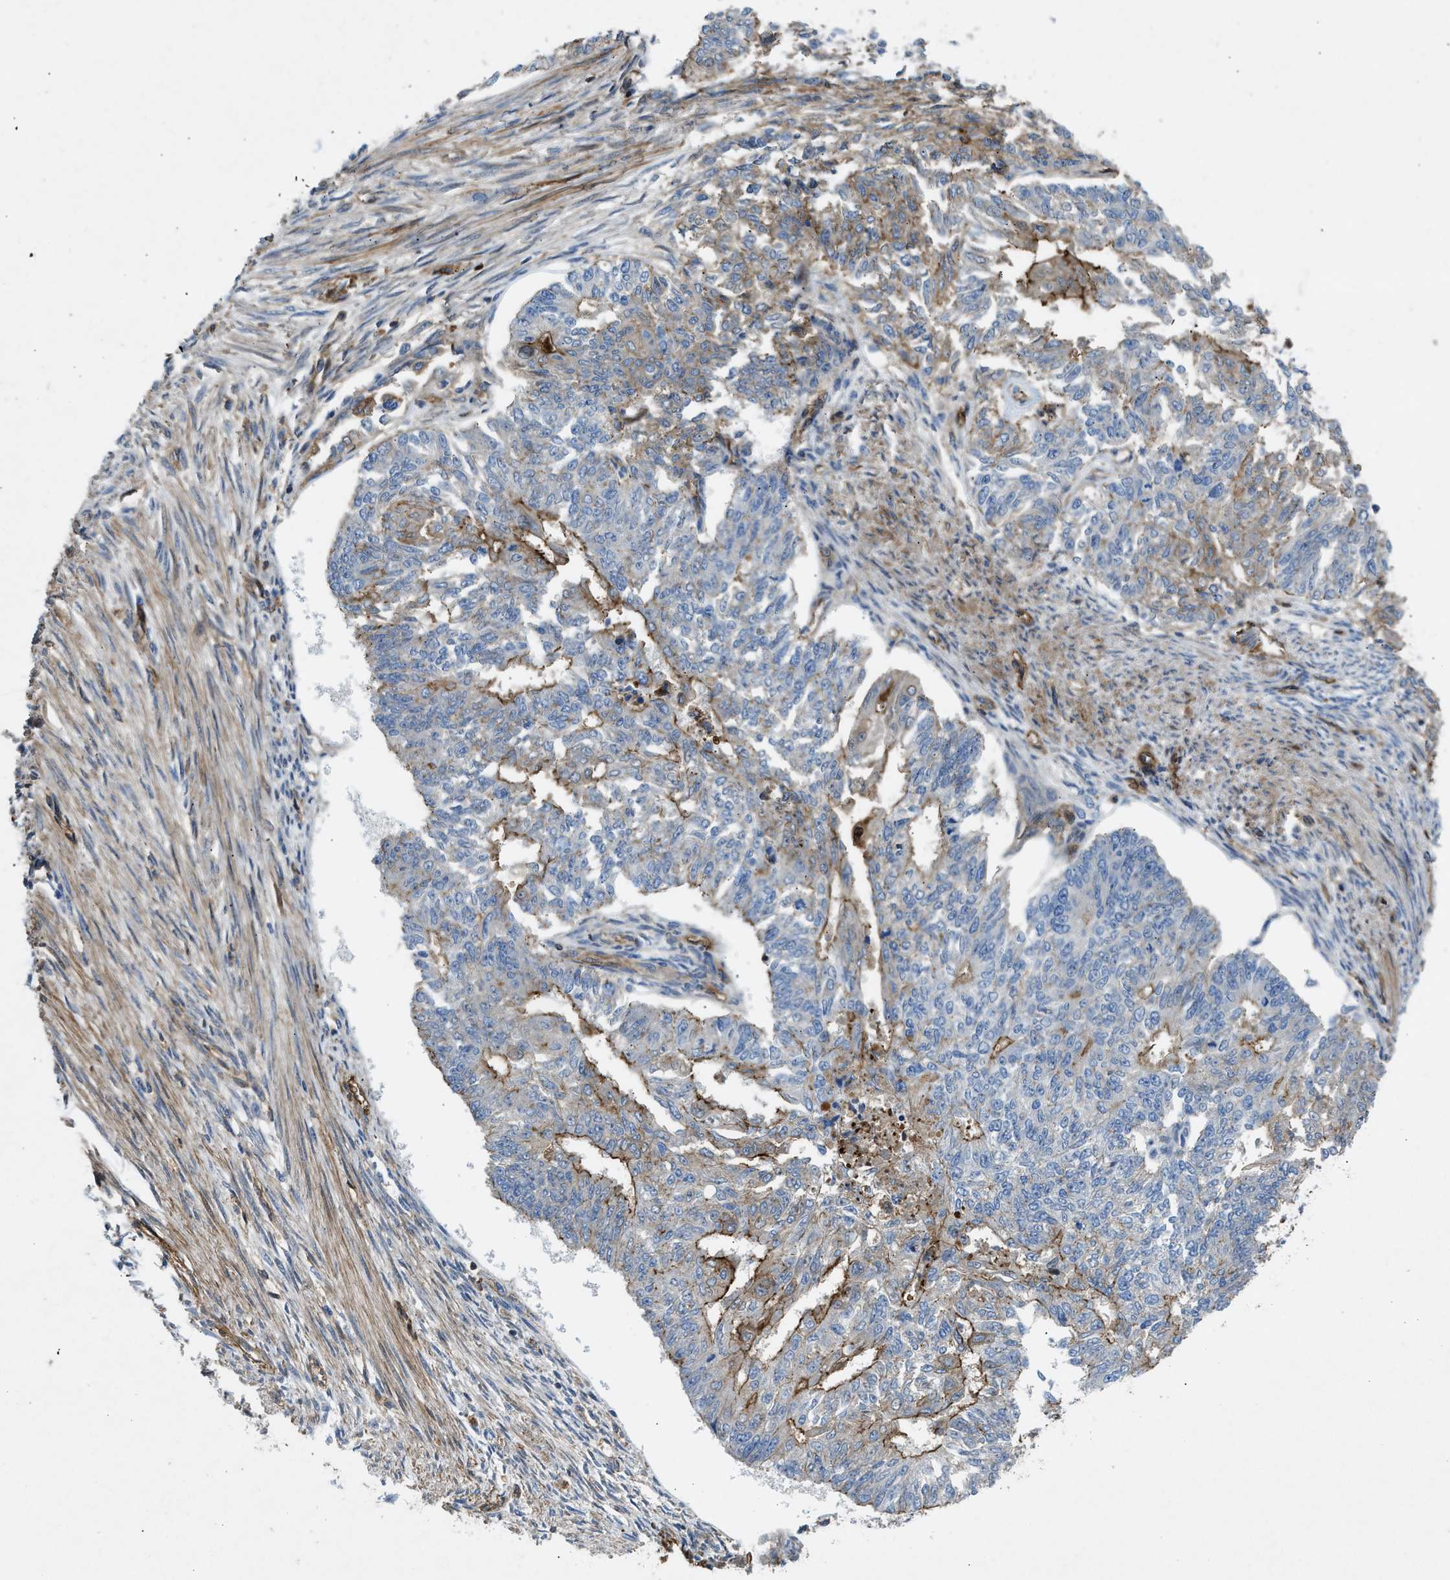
{"staining": {"intensity": "moderate", "quantity": "25%-75%", "location": "cytoplasmic/membranous"}, "tissue": "endometrial cancer", "cell_type": "Tumor cells", "image_type": "cancer", "snomed": [{"axis": "morphology", "description": "Adenocarcinoma, NOS"}, {"axis": "topography", "description": "Endometrium"}], "caption": "Moderate cytoplasmic/membranous expression for a protein is seen in about 25%-75% of tumor cells of endometrial cancer (adenocarcinoma) using immunohistochemistry (IHC).", "gene": "NYNRIN", "patient": {"sex": "female", "age": 32}}